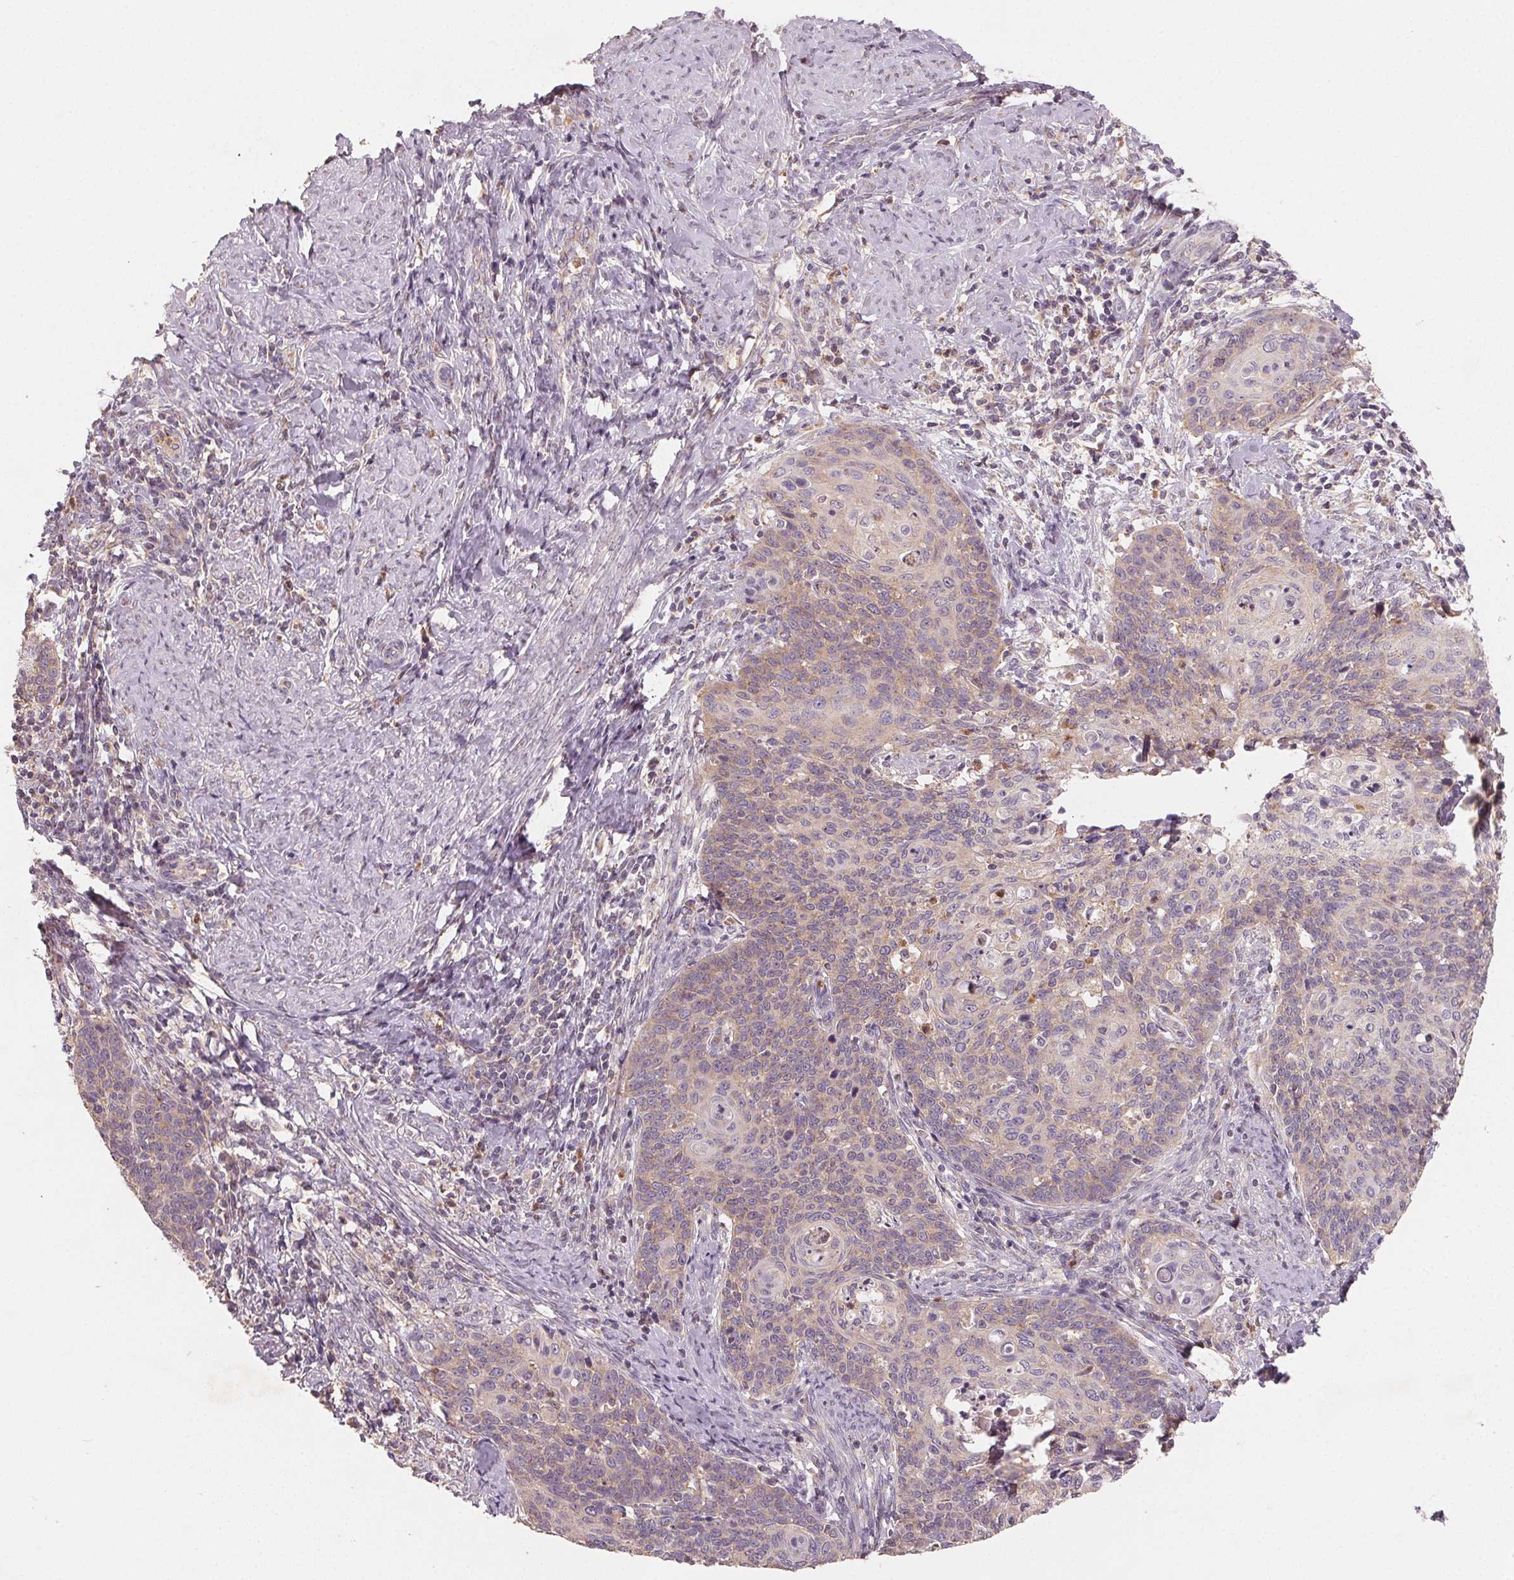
{"staining": {"intensity": "weak", "quantity": ">75%", "location": "cytoplasmic/membranous"}, "tissue": "cervical cancer", "cell_type": "Tumor cells", "image_type": "cancer", "snomed": [{"axis": "morphology", "description": "Normal tissue, NOS"}, {"axis": "morphology", "description": "Squamous cell carcinoma, NOS"}, {"axis": "topography", "description": "Cervix"}], "caption": "Tumor cells exhibit weak cytoplasmic/membranous staining in about >75% of cells in squamous cell carcinoma (cervical).", "gene": "AP1S1", "patient": {"sex": "female", "age": 39}}